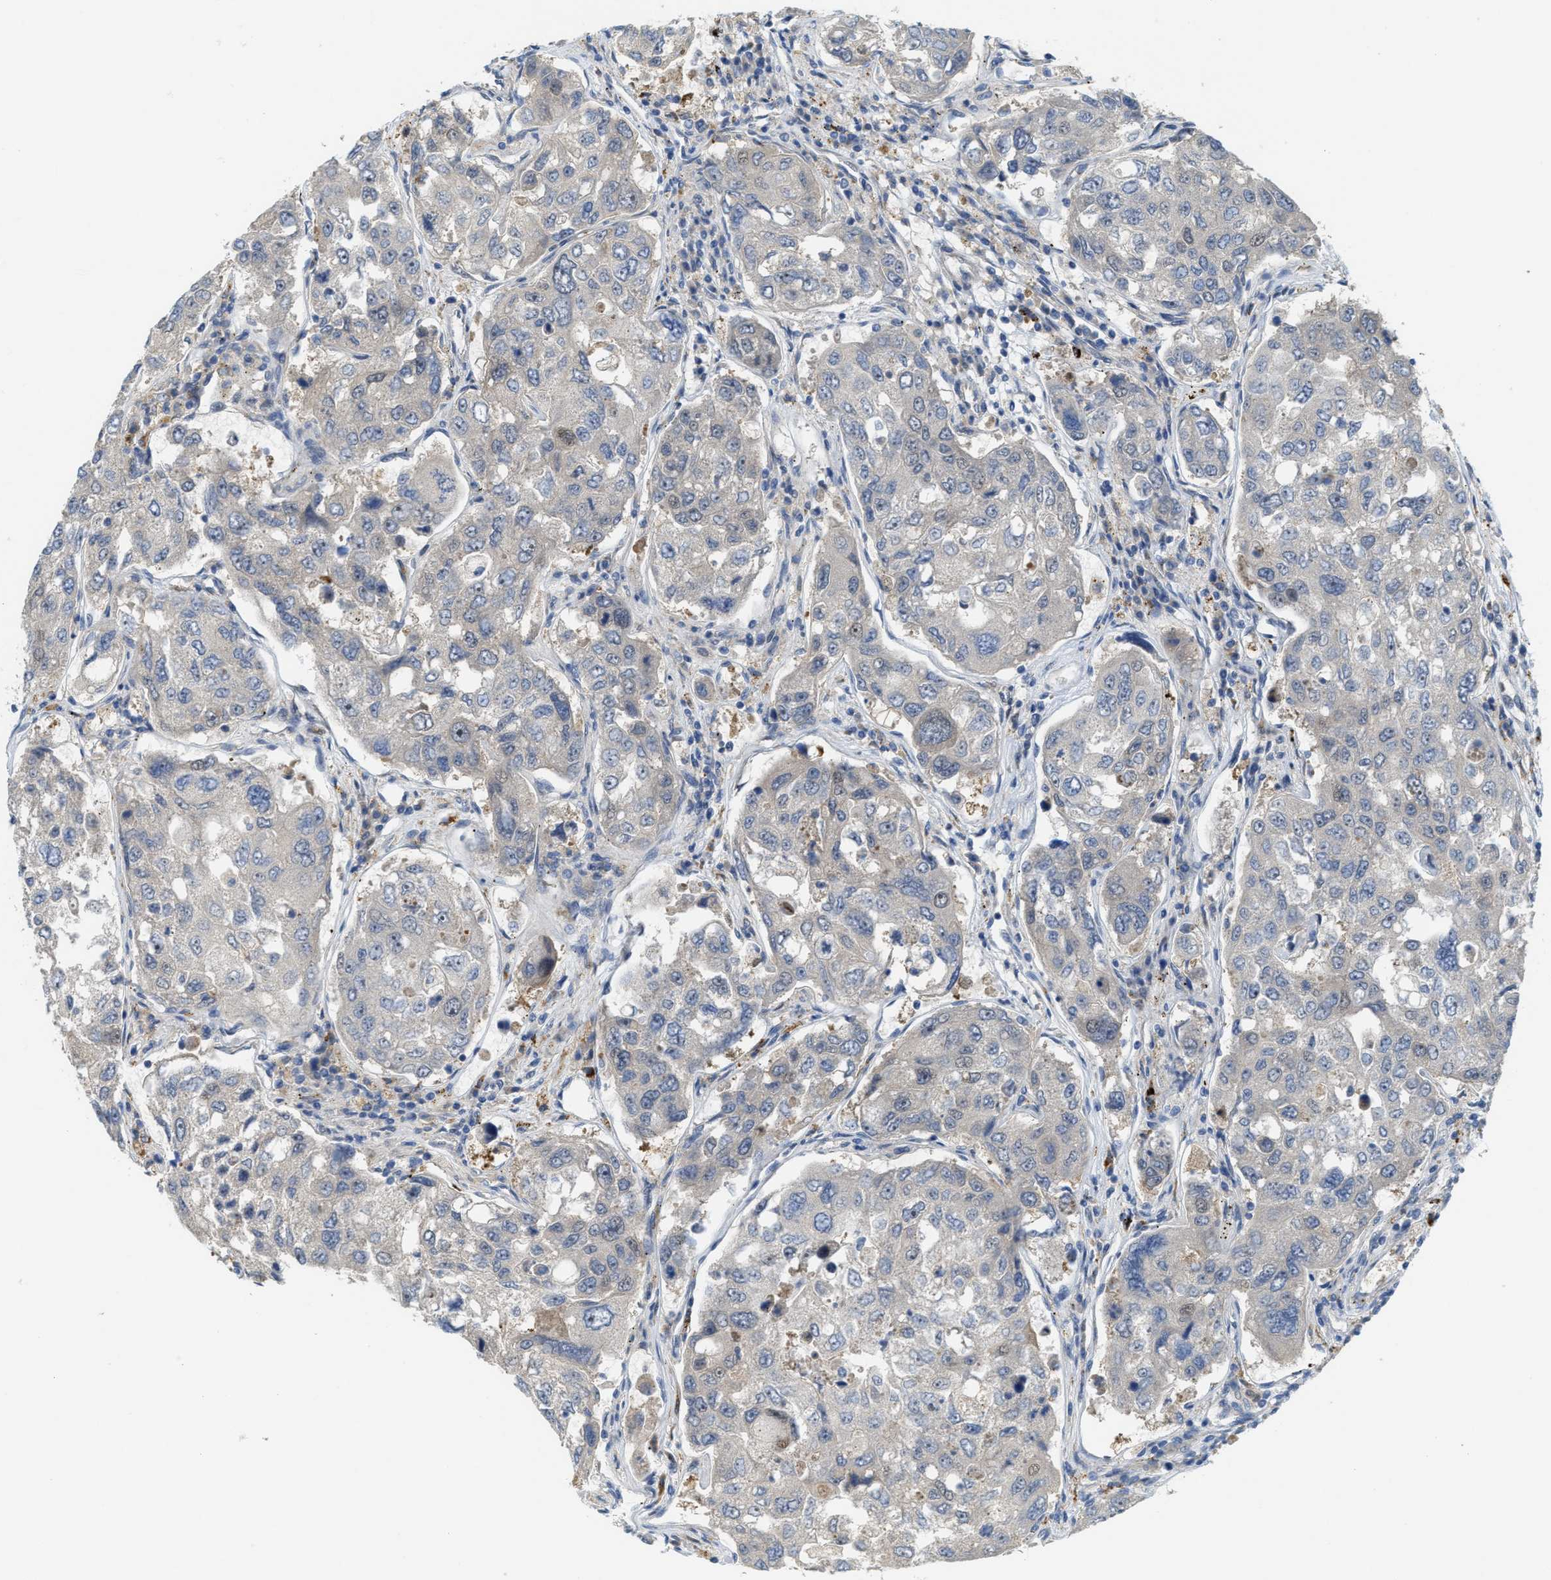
{"staining": {"intensity": "negative", "quantity": "none", "location": "none"}, "tissue": "urothelial cancer", "cell_type": "Tumor cells", "image_type": "cancer", "snomed": [{"axis": "morphology", "description": "Urothelial carcinoma, High grade"}, {"axis": "topography", "description": "Lymph node"}, {"axis": "topography", "description": "Urinary bladder"}], "caption": "IHC histopathology image of urothelial carcinoma (high-grade) stained for a protein (brown), which exhibits no expression in tumor cells. (DAB IHC, high magnification).", "gene": "KLHDC10", "patient": {"sex": "male", "age": 51}}